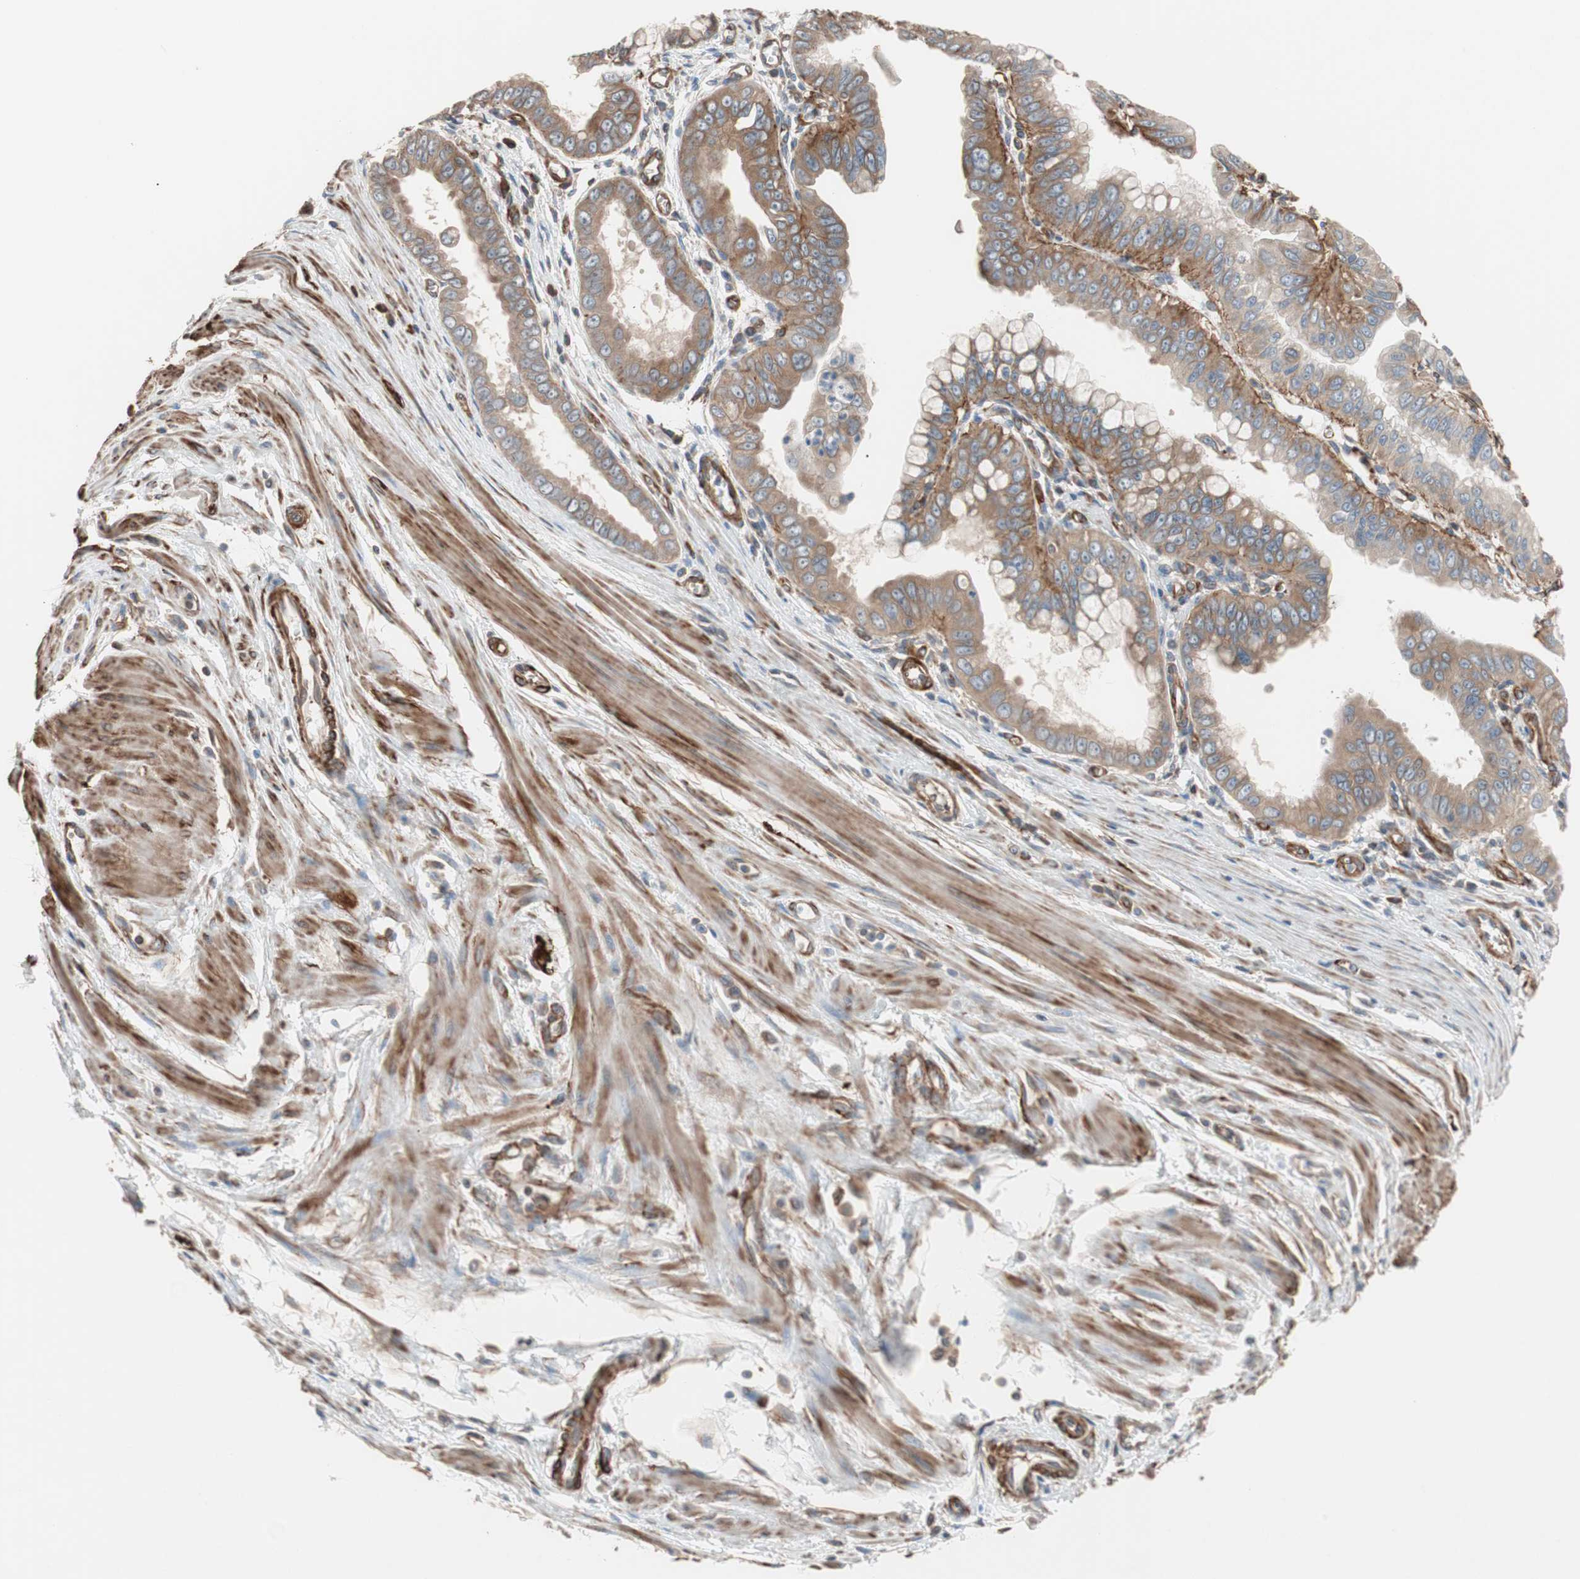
{"staining": {"intensity": "moderate", "quantity": ">75%", "location": "cytoplasmic/membranous"}, "tissue": "pancreatic cancer", "cell_type": "Tumor cells", "image_type": "cancer", "snomed": [{"axis": "morphology", "description": "Normal tissue, NOS"}, {"axis": "topography", "description": "Lymph node"}], "caption": "Brown immunohistochemical staining in pancreatic cancer reveals moderate cytoplasmic/membranous expression in approximately >75% of tumor cells.", "gene": "GPSM2", "patient": {"sex": "male", "age": 50}}